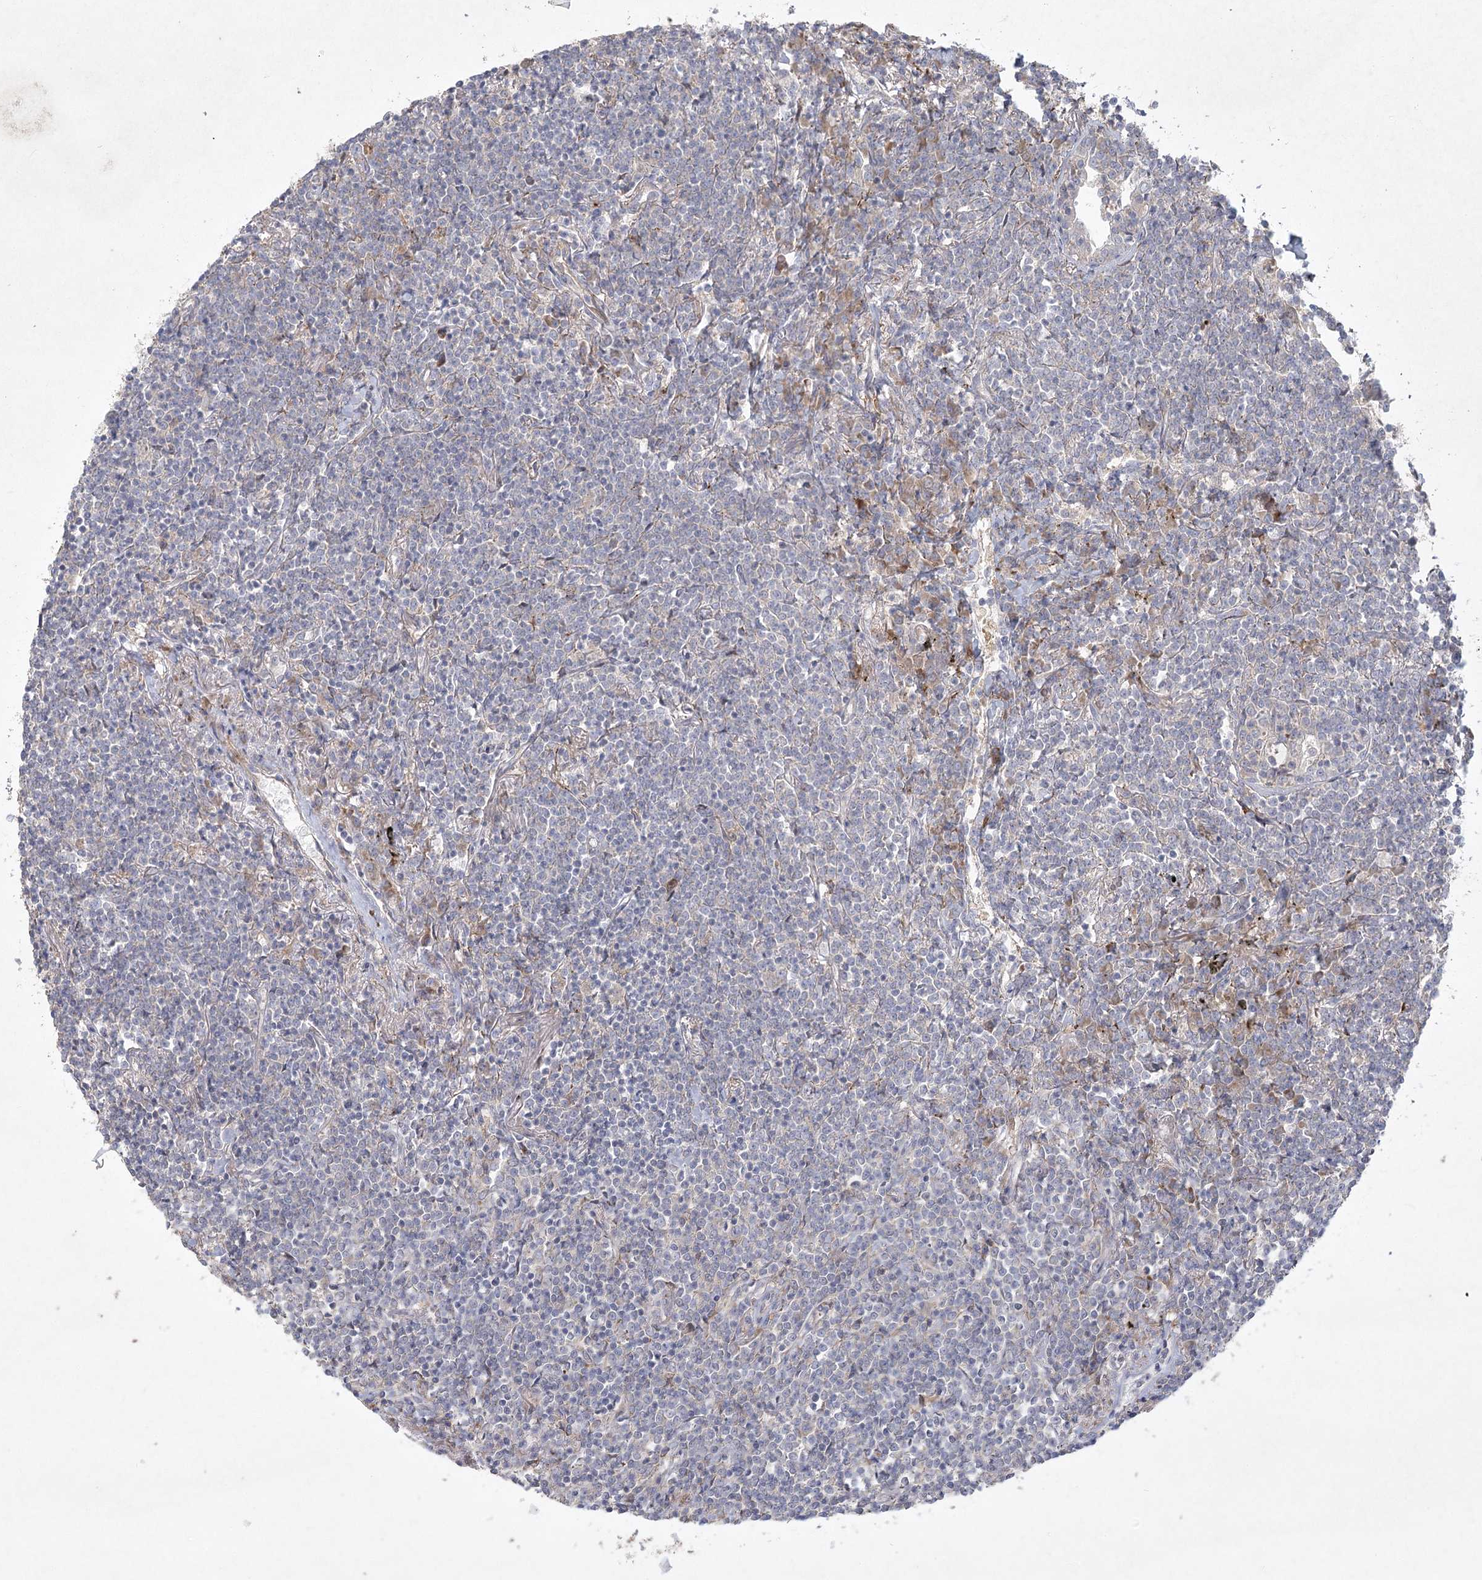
{"staining": {"intensity": "negative", "quantity": "none", "location": "none"}, "tissue": "lymphoma", "cell_type": "Tumor cells", "image_type": "cancer", "snomed": [{"axis": "morphology", "description": "Malignant lymphoma, non-Hodgkin's type, Low grade"}, {"axis": "topography", "description": "Lung"}], "caption": "Immunohistochemical staining of human lymphoma displays no significant expression in tumor cells.", "gene": "FAM110C", "patient": {"sex": "female", "age": 71}}